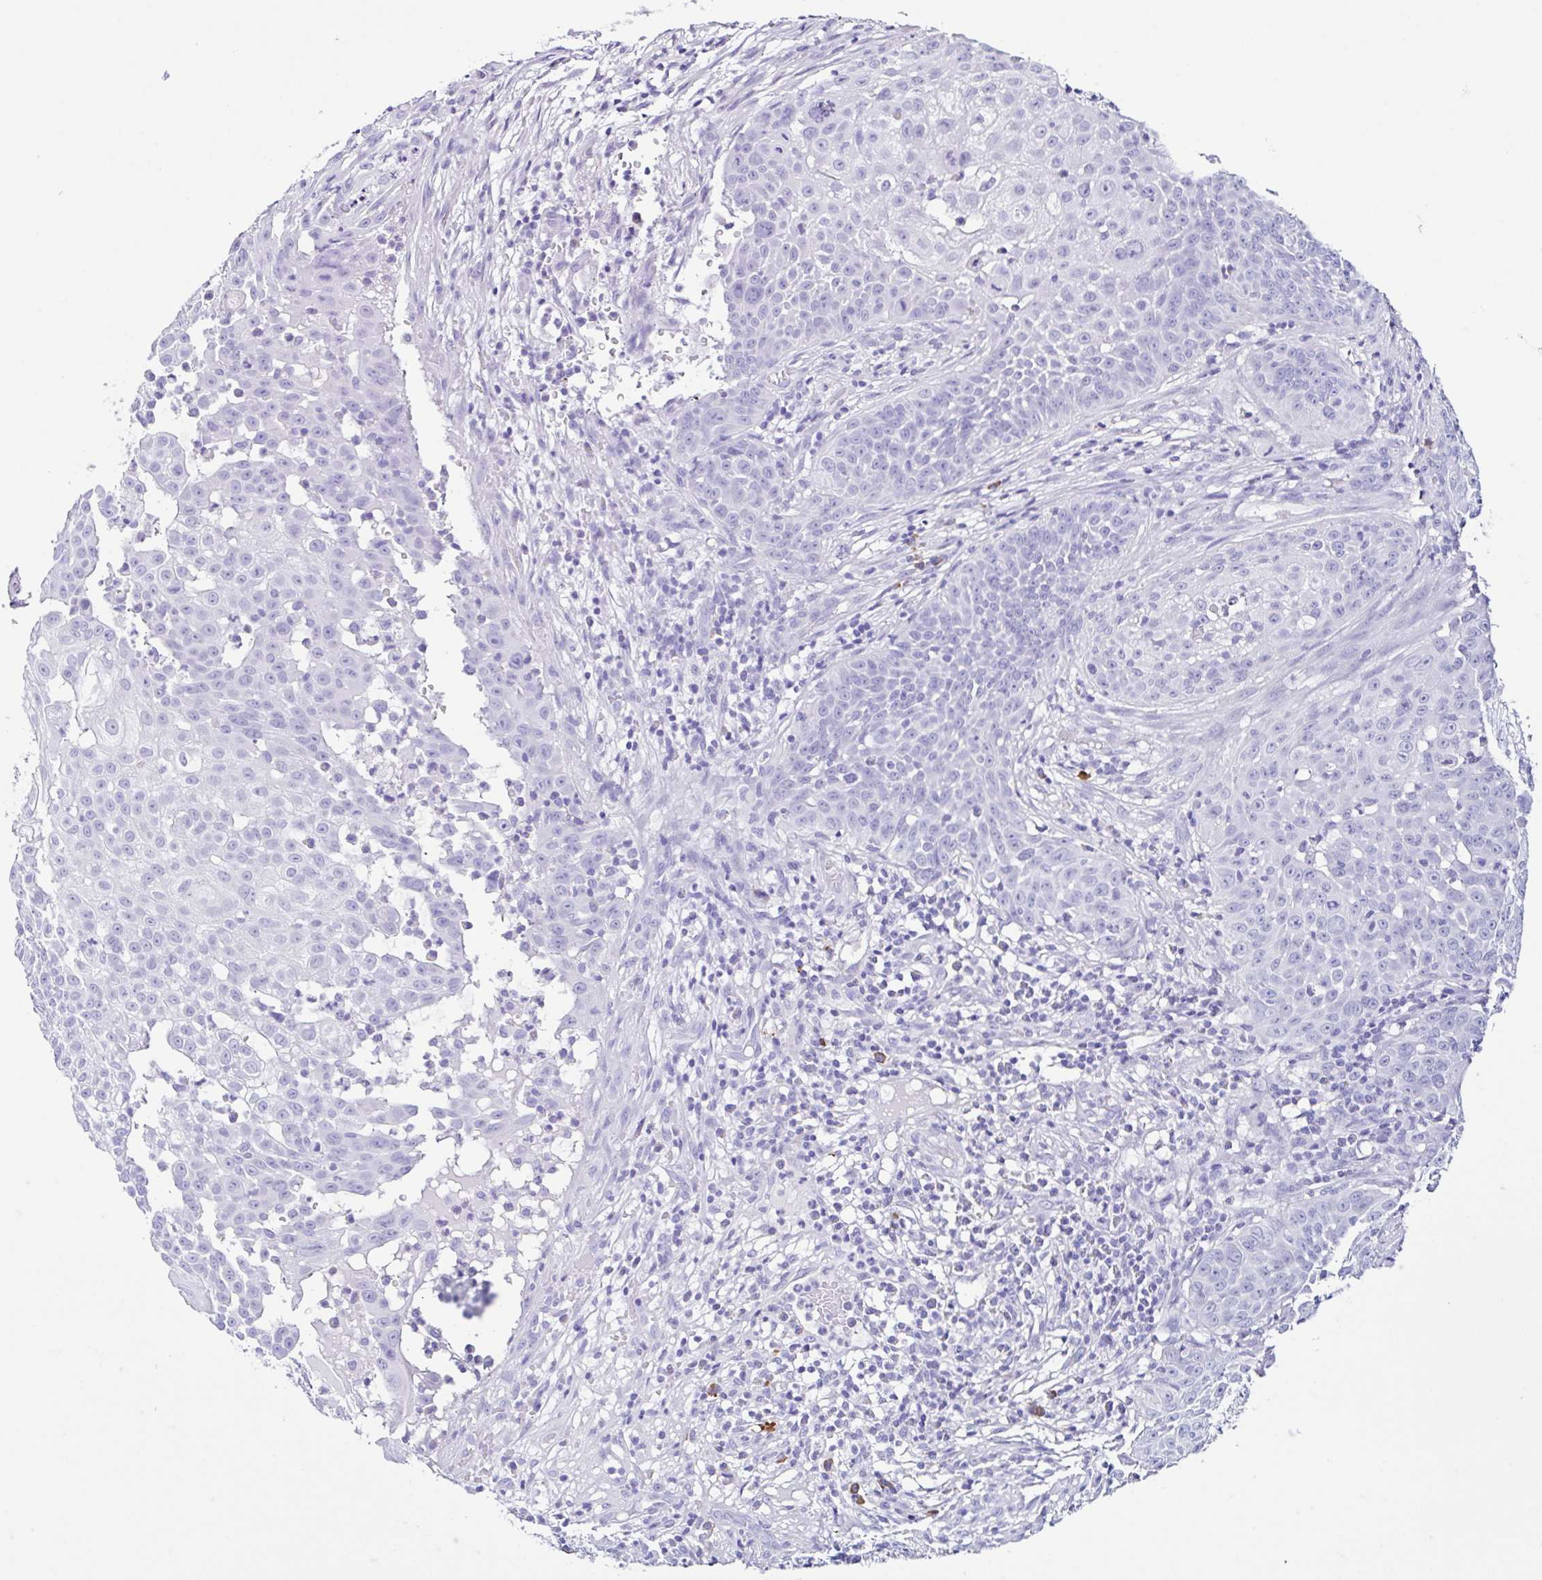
{"staining": {"intensity": "negative", "quantity": "none", "location": "none"}, "tissue": "skin cancer", "cell_type": "Tumor cells", "image_type": "cancer", "snomed": [{"axis": "morphology", "description": "Squamous cell carcinoma, NOS"}, {"axis": "topography", "description": "Skin"}], "caption": "This is an immunohistochemistry image of human squamous cell carcinoma (skin). There is no staining in tumor cells.", "gene": "PIGF", "patient": {"sex": "male", "age": 24}}